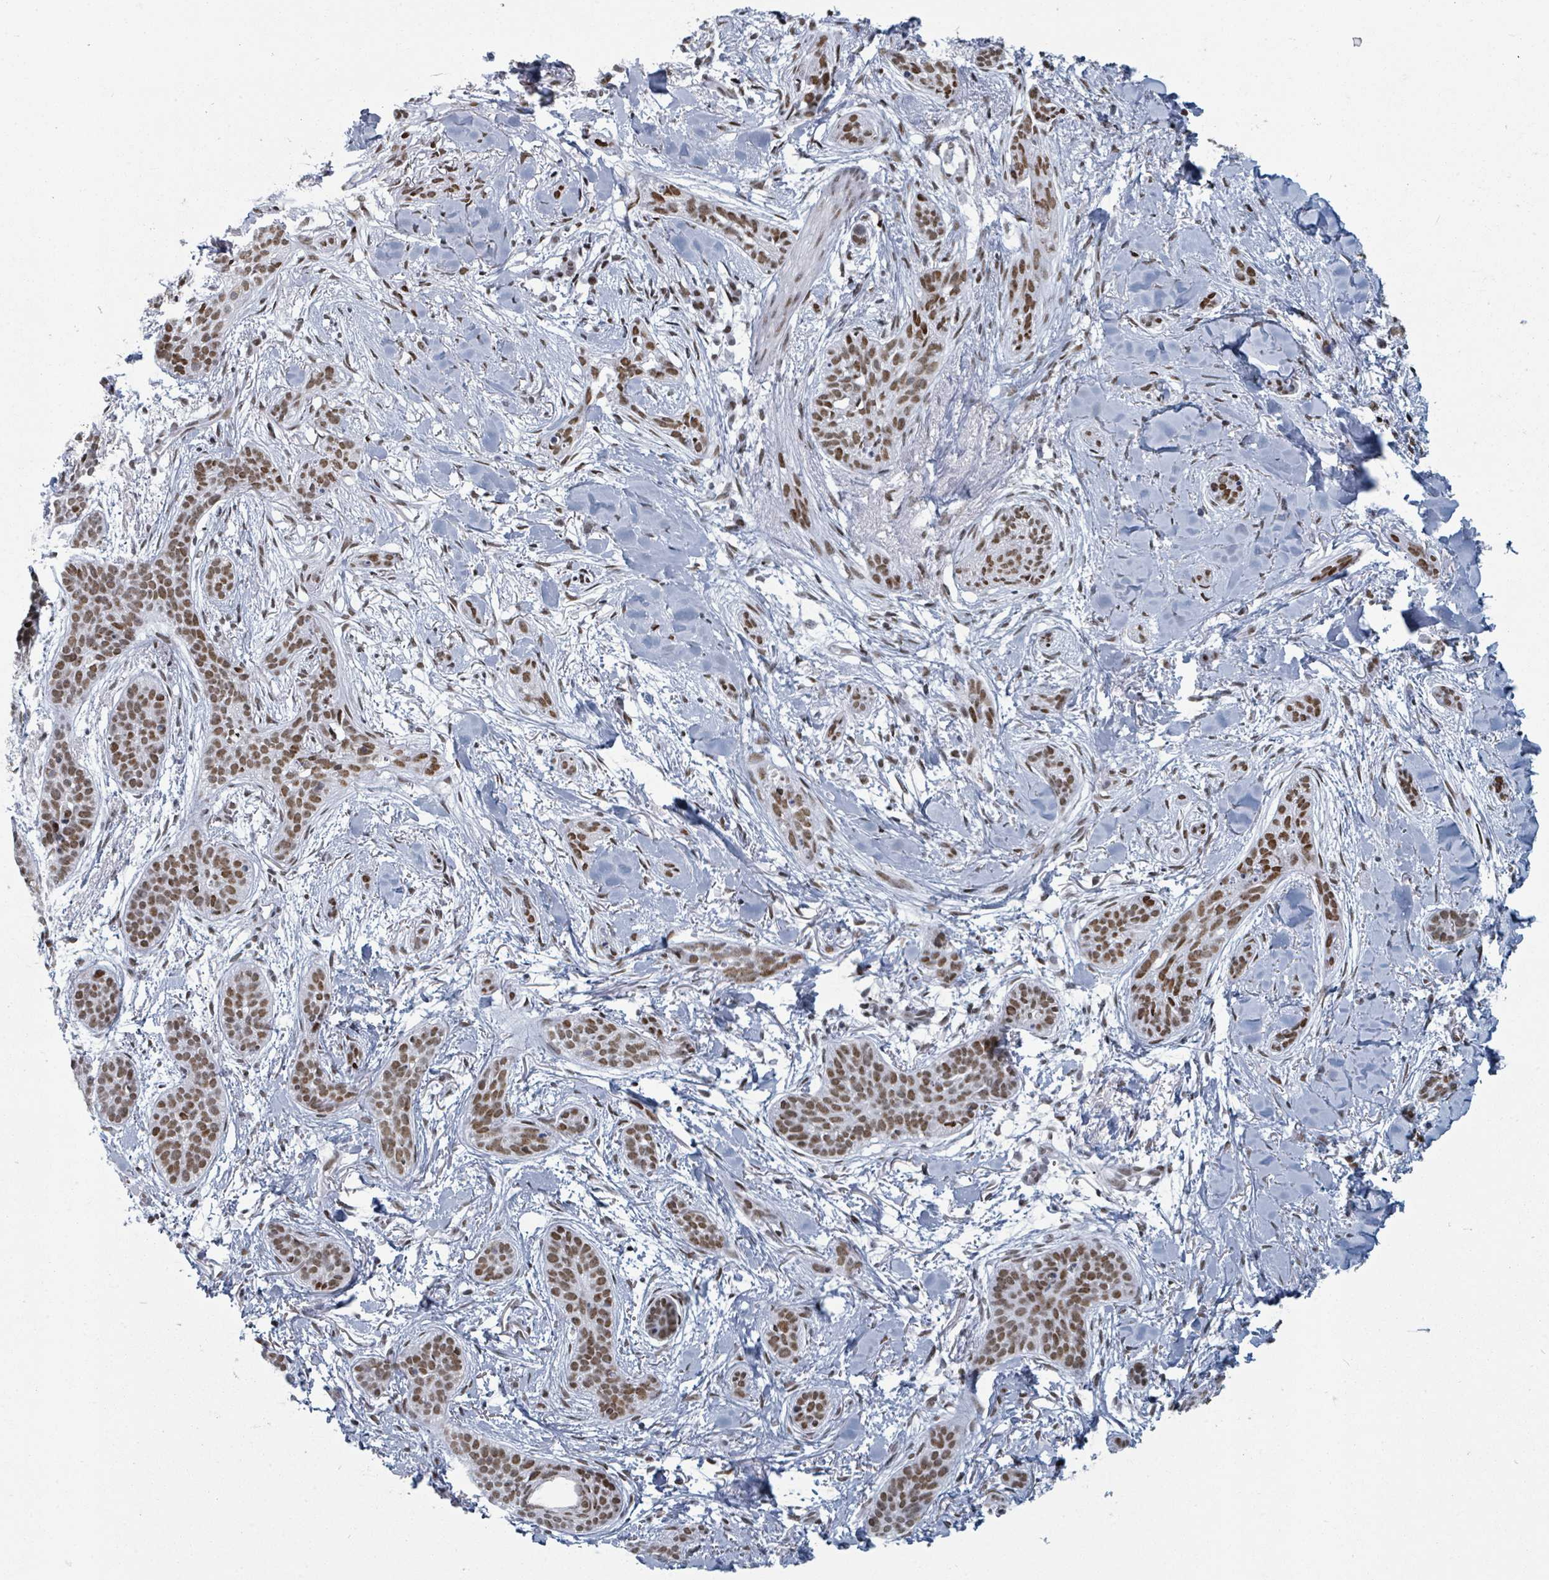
{"staining": {"intensity": "moderate", "quantity": ">75%", "location": "nuclear"}, "tissue": "skin cancer", "cell_type": "Tumor cells", "image_type": "cancer", "snomed": [{"axis": "morphology", "description": "Basal cell carcinoma"}, {"axis": "topography", "description": "Skin"}], "caption": "Skin basal cell carcinoma stained with a protein marker shows moderate staining in tumor cells.", "gene": "DHX16", "patient": {"sex": "male", "age": 52}}